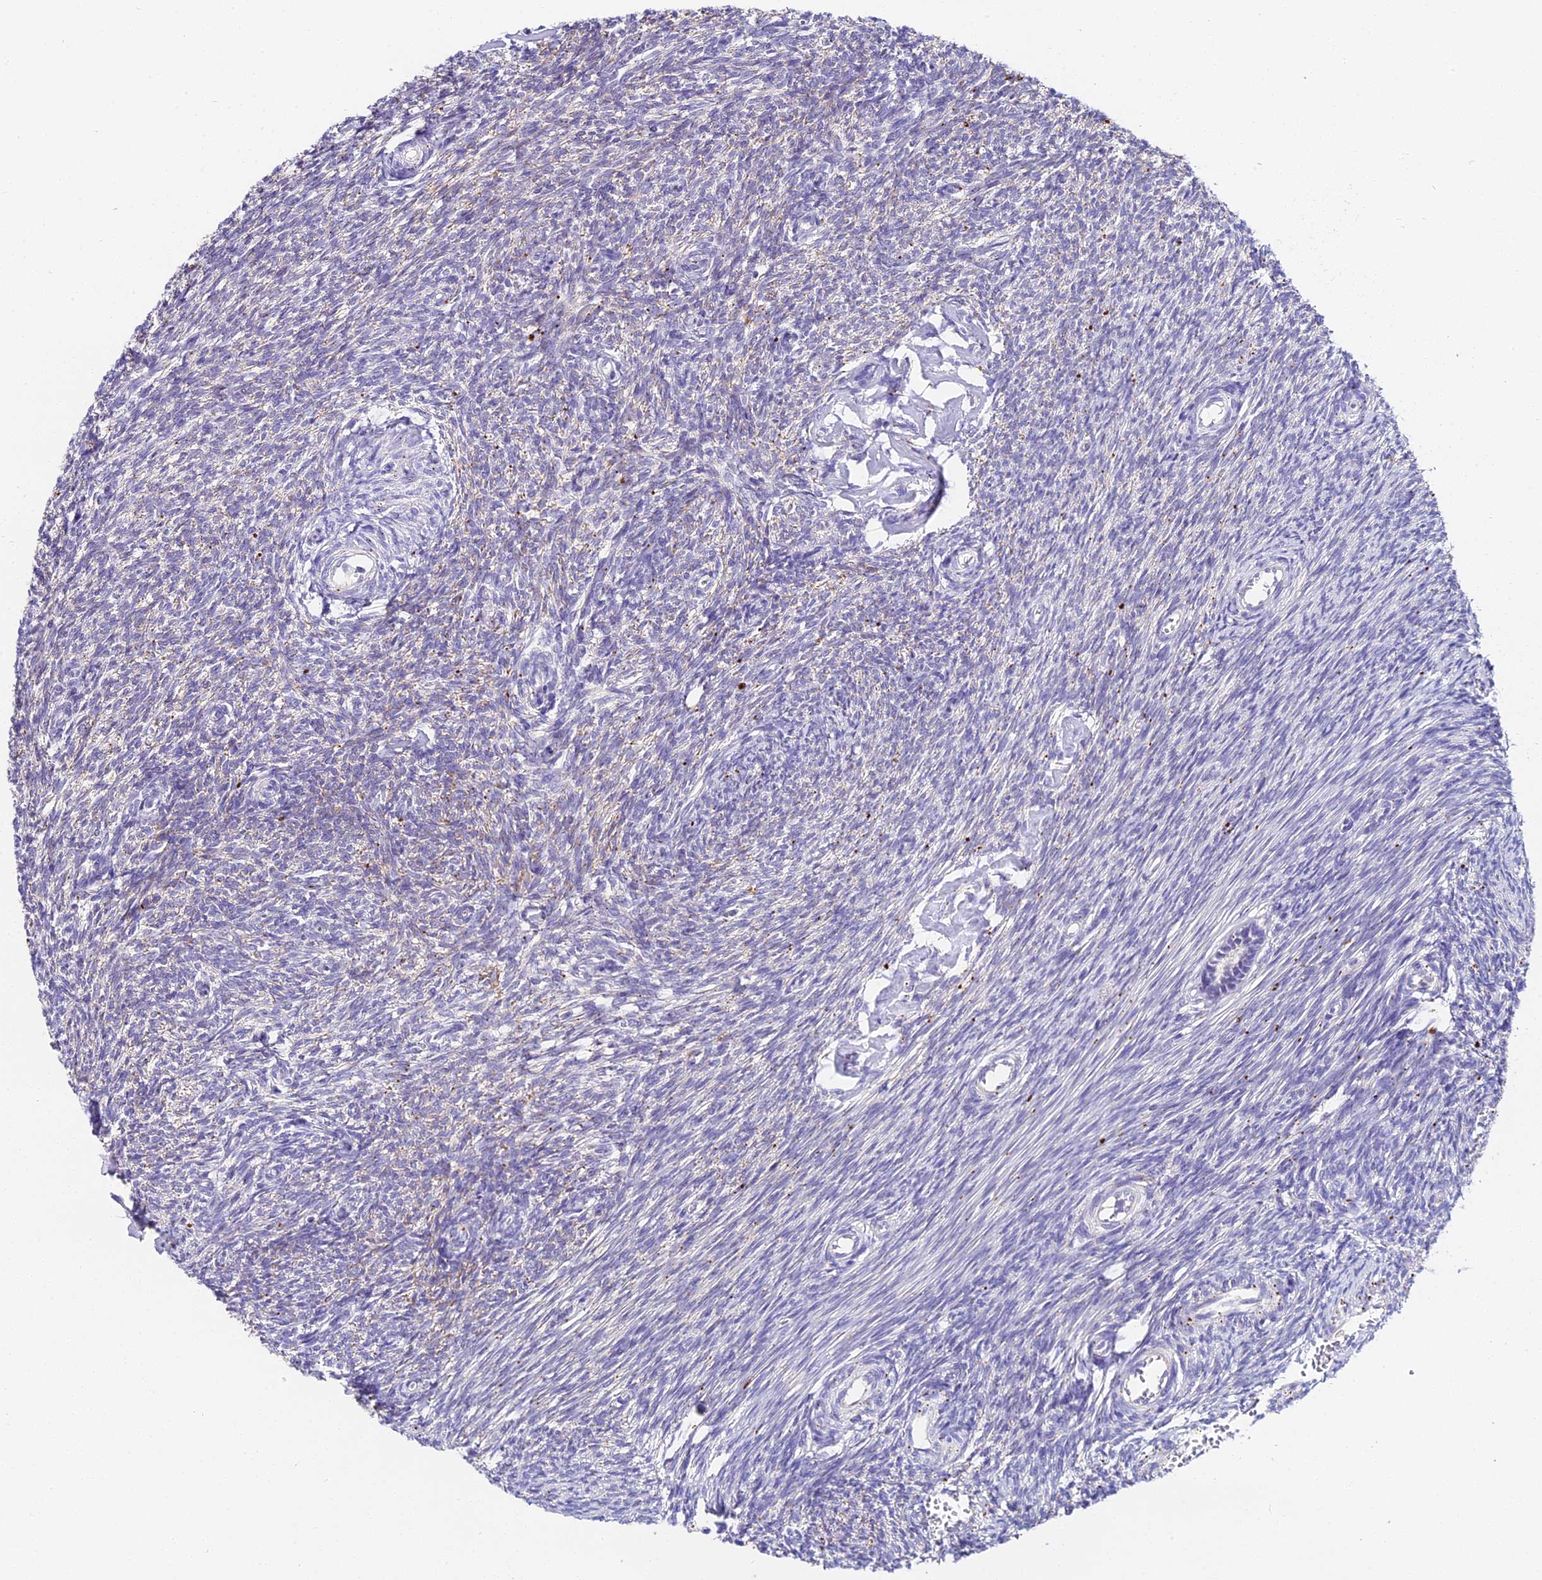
{"staining": {"intensity": "negative", "quantity": "none", "location": "none"}, "tissue": "ovary", "cell_type": "Follicle cells", "image_type": "normal", "snomed": [{"axis": "morphology", "description": "Normal tissue, NOS"}, {"axis": "topography", "description": "Ovary"}], "caption": "A photomicrograph of ovary stained for a protein shows no brown staining in follicle cells. Nuclei are stained in blue.", "gene": "LYPD6", "patient": {"sex": "female", "age": 44}}